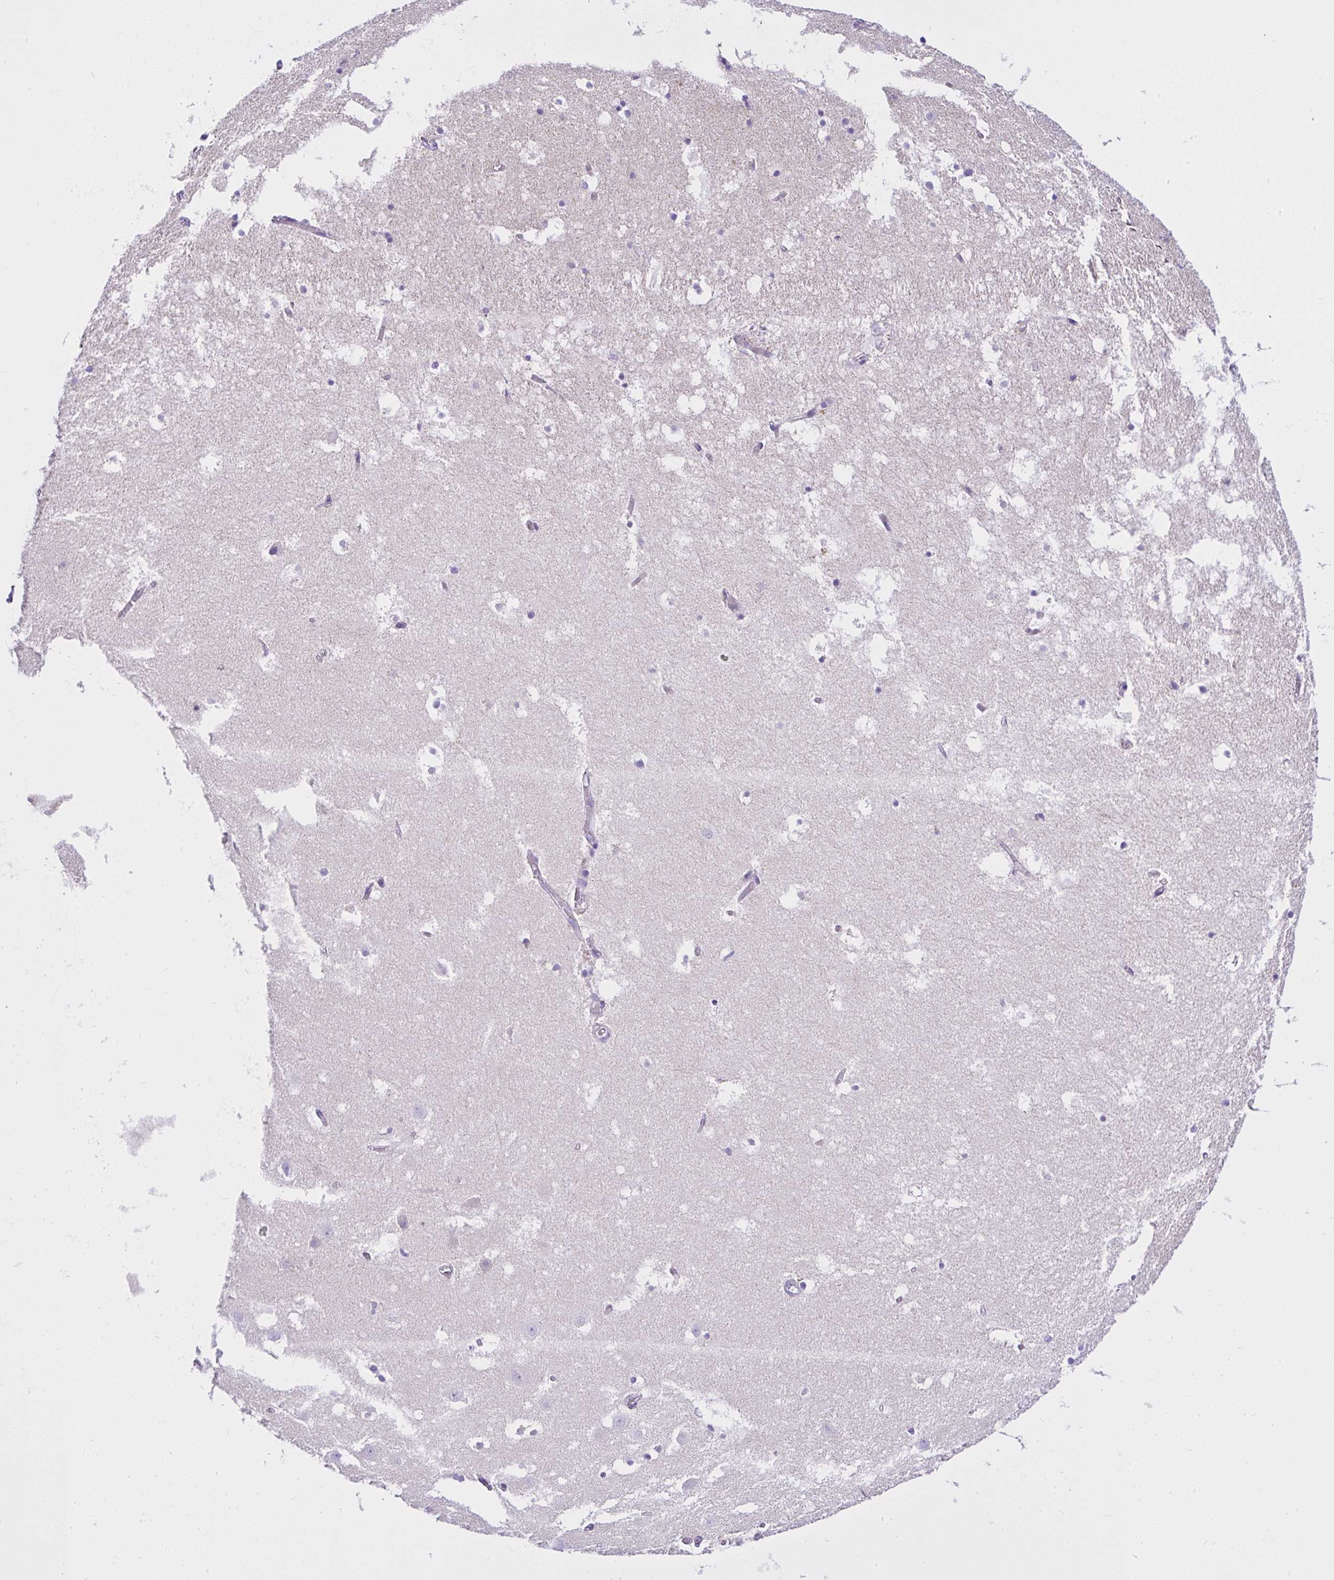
{"staining": {"intensity": "negative", "quantity": "none", "location": "none"}, "tissue": "hippocampus", "cell_type": "Glial cells", "image_type": "normal", "snomed": [{"axis": "morphology", "description": "Normal tissue, NOS"}, {"axis": "topography", "description": "Hippocampus"}], "caption": "This micrograph is of normal hippocampus stained with immunohistochemistry to label a protein in brown with the nuclei are counter-stained blue. There is no staining in glial cells.", "gene": "SLC13A1", "patient": {"sex": "female", "age": 52}}